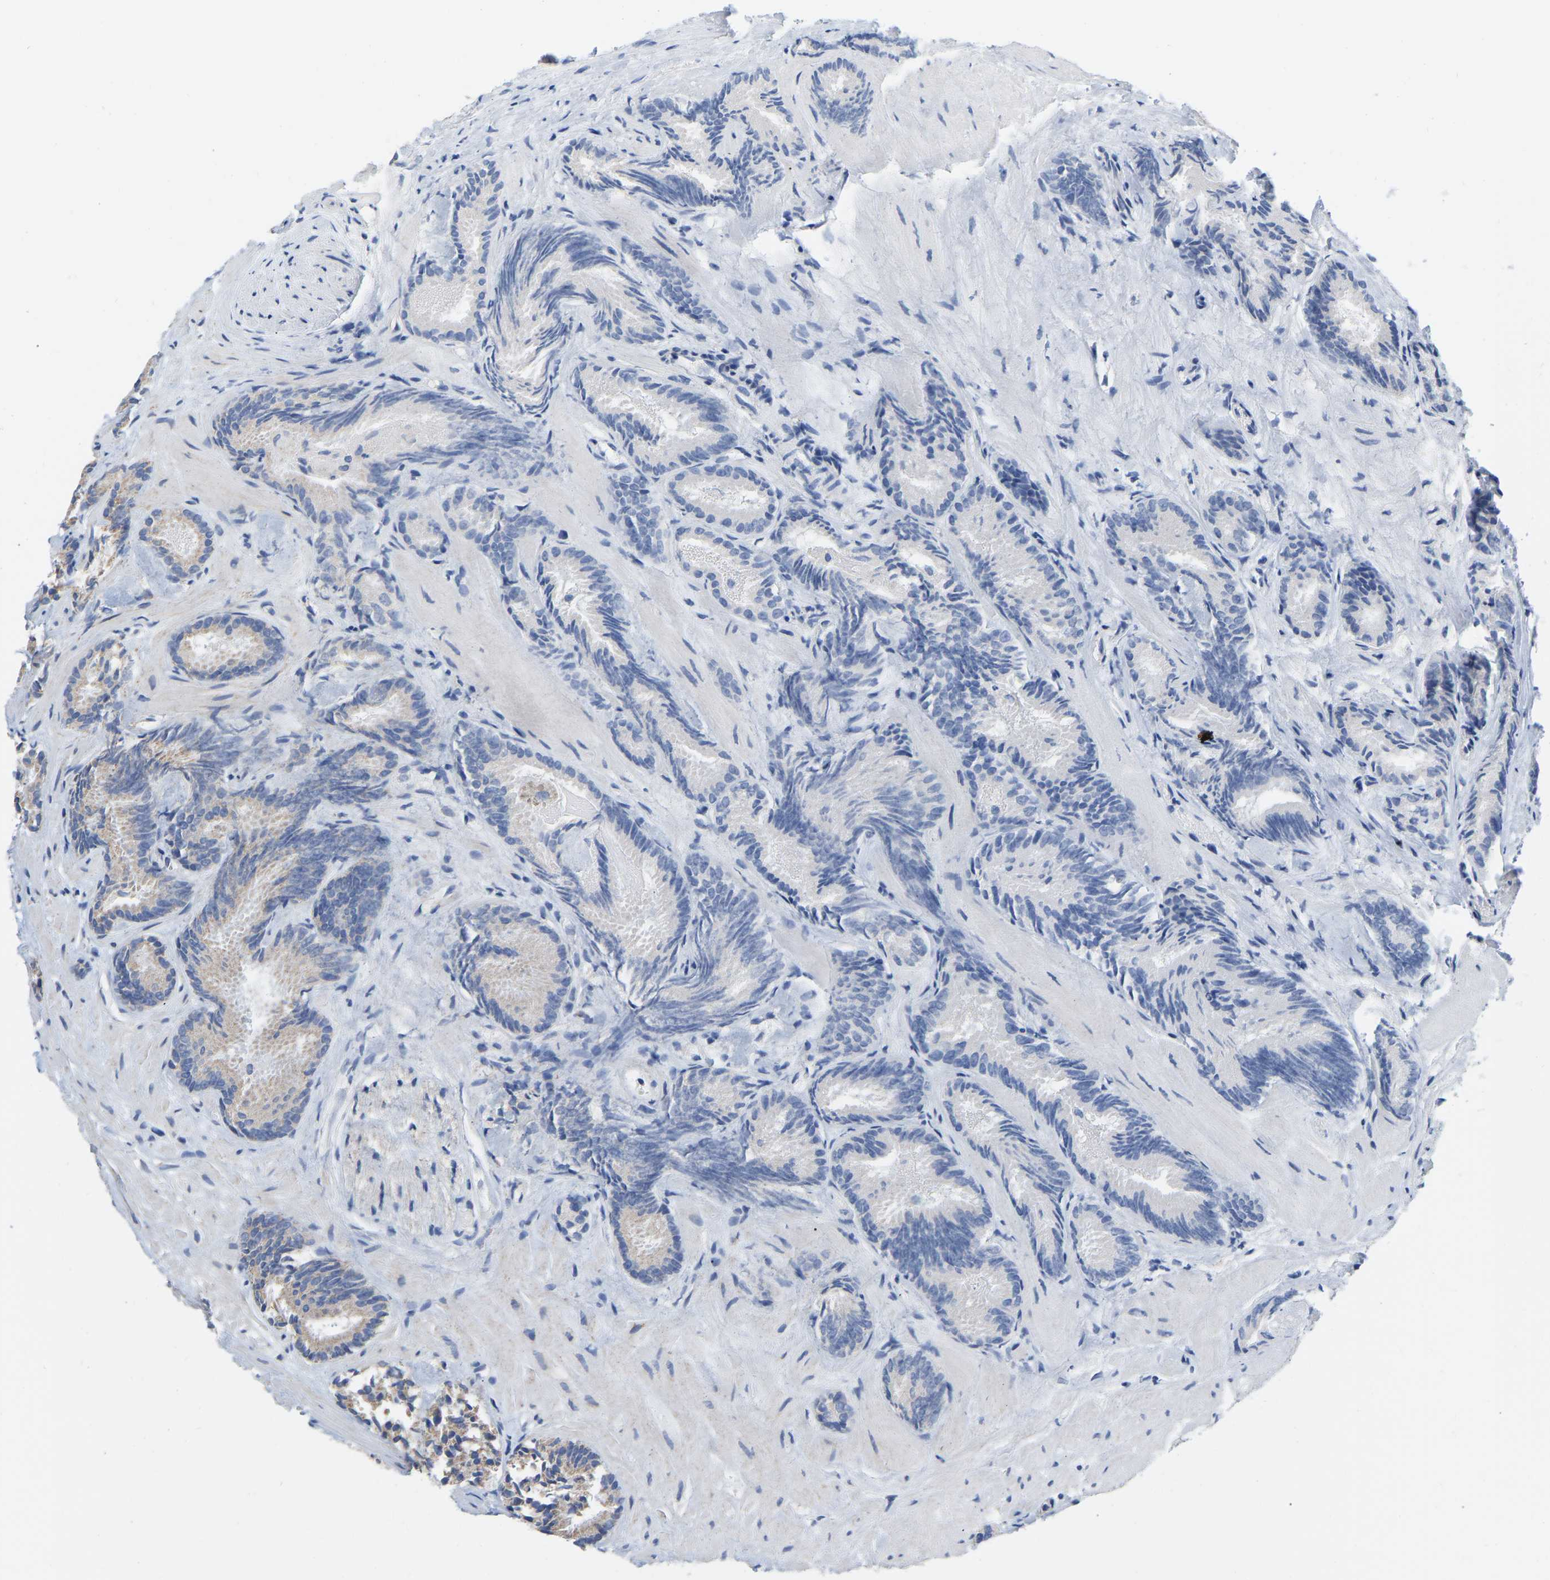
{"staining": {"intensity": "negative", "quantity": "none", "location": "none"}, "tissue": "prostate cancer", "cell_type": "Tumor cells", "image_type": "cancer", "snomed": [{"axis": "morphology", "description": "Adenocarcinoma, Low grade"}, {"axis": "topography", "description": "Prostate"}], "caption": "An immunohistochemistry (IHC) micrograph of low-grade adenocarcinoma (prostate) is shown. There is no staining in tumor cells of low-grade adenocarcinoma (prostate).", "gene": "CBLB", "patient": {"sex": "male", "age": 51}}